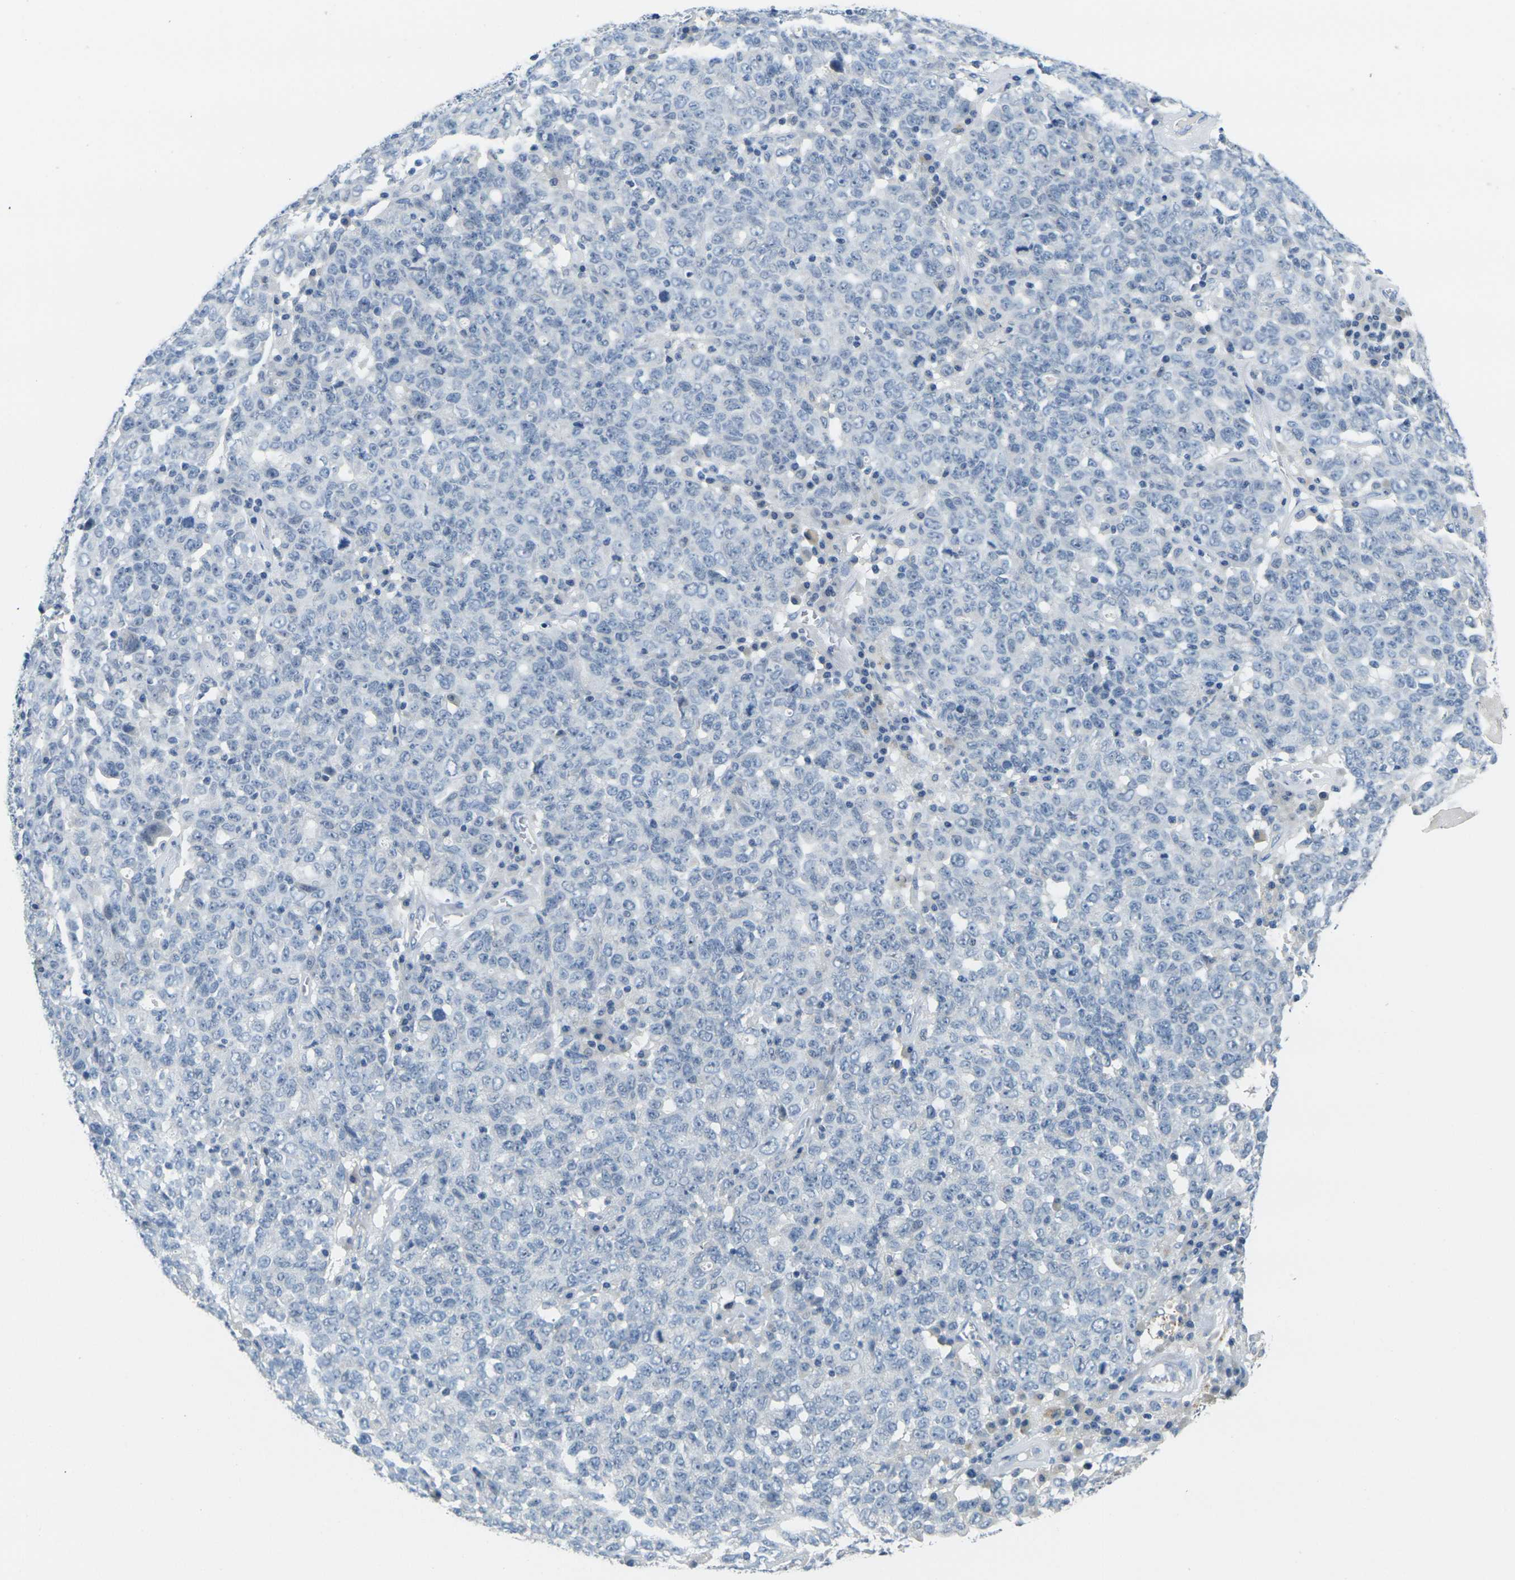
{"staining": {"intensity": "negative", "quantity": "none", "location": "none"}, "tissue": "ovarian cancer", "cell_type": "Tumor cells", "image_type": "cancer", "snomed": [{"axis": "morphology", "description": "Carcinoma, endometroid"}, {"axis": "topography", "description": "Ovary"}], "caption": "This histopathology image is of endometroid carcinoma (ovarian) stained with IHC to label a protein in brown with the nuclei are counter-stained blue. There is no staining in tumor cells.", "gene": "GPR15", "patient": {"sex": "female", "age": 62}}